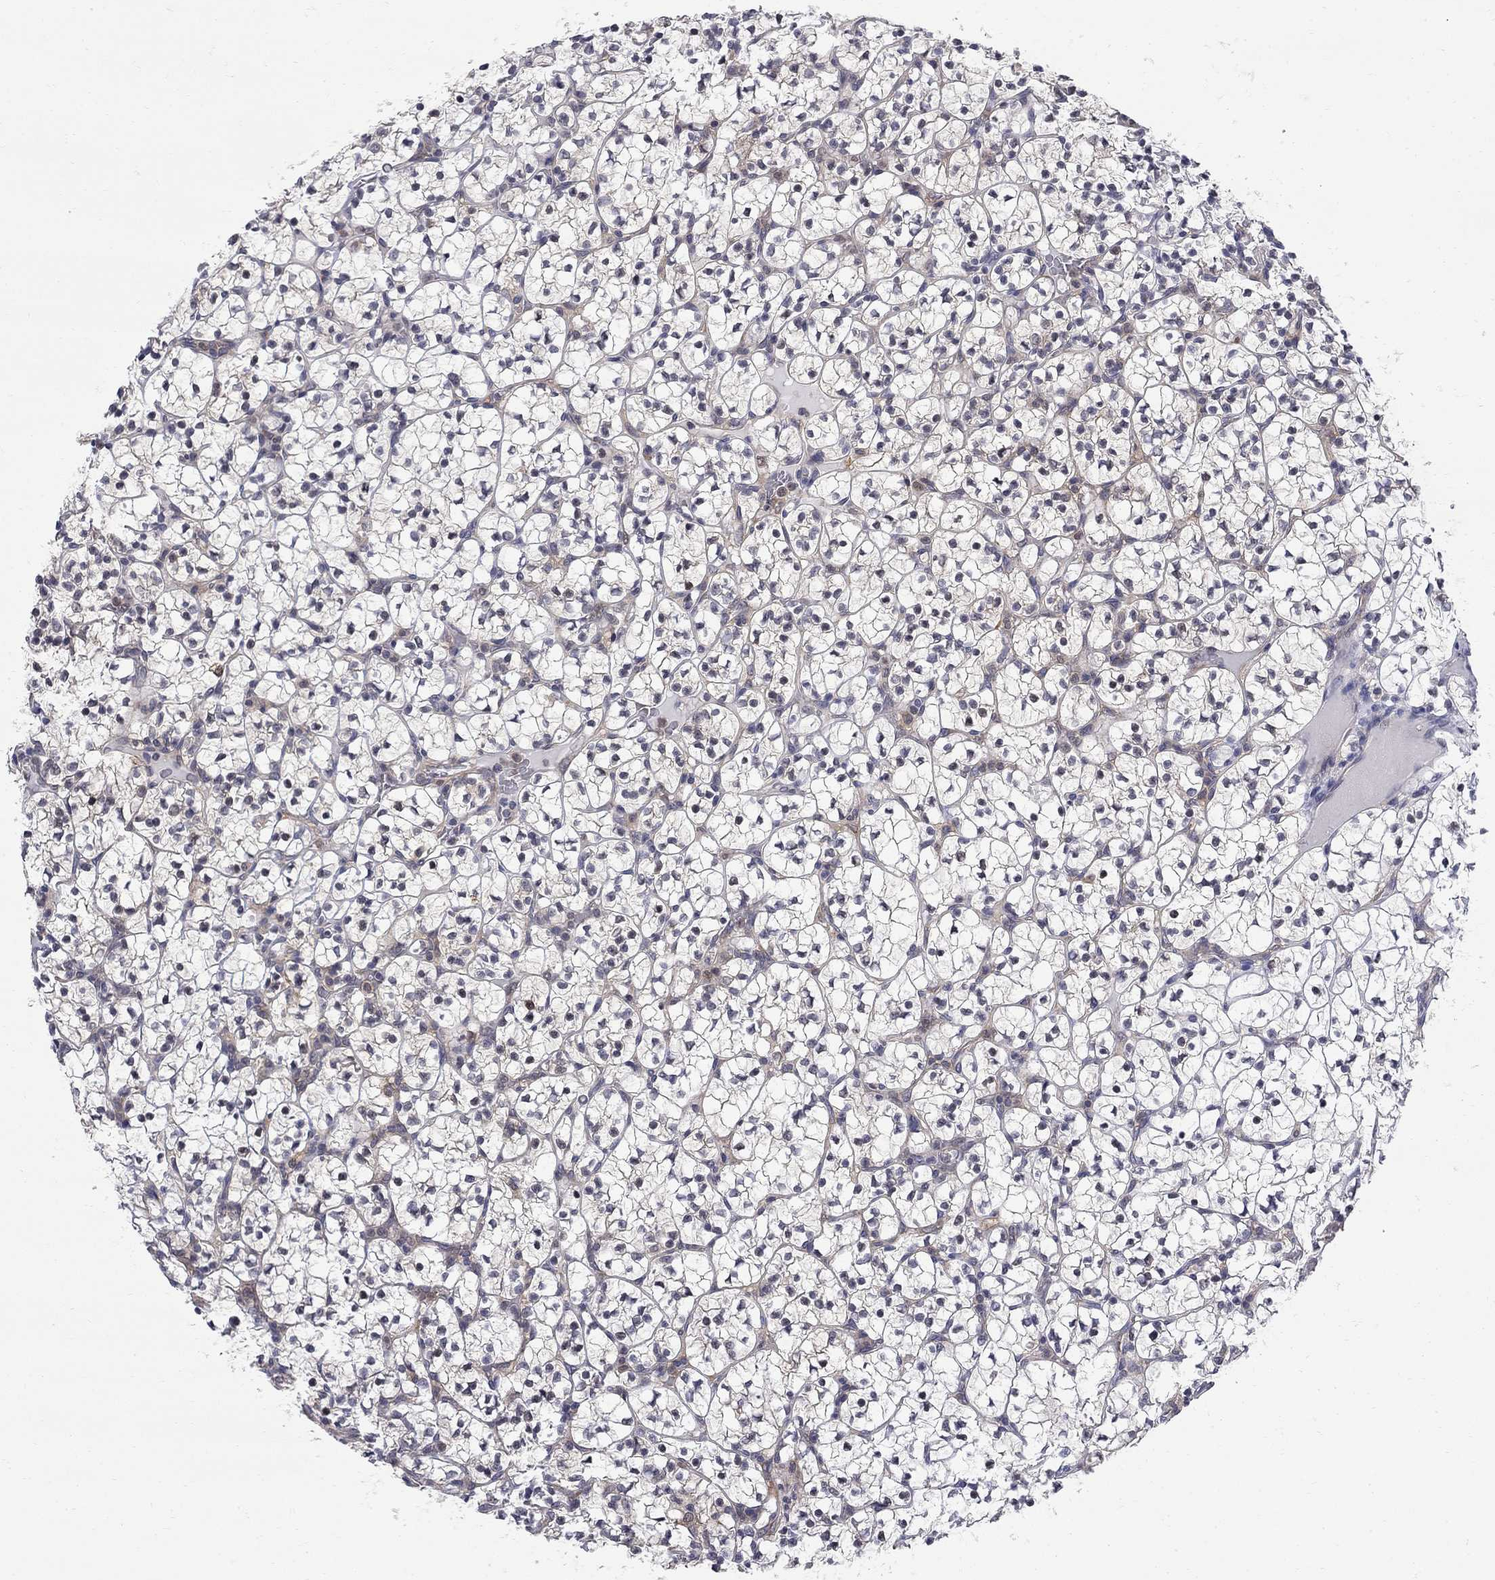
{"staining": {"intensity": "negative", "quantity": "none", "location": "none"}, "tissue": "renal cancer", "cell_type": "Tumor cells", "image_type": "cancer", "snomed": [{"axis": "morphology", "description": "Adenocarcinoma, NOS"}, {"axis": "topography", "description": "Kidney"}], "caption": "IHC image of renal cancer (adenocarcinoma) stained for a protein (brown), which shows no expression in tumor cells. The staining was performed using DAB (3,3'-diaminobenzidine) to visualize the protein expression in brown, while the nuclei were stained in blue with hematoxylin (Magnification: 20x).", "gene": "GALNT8", "patient": {"sex": "female", "age": 89}}